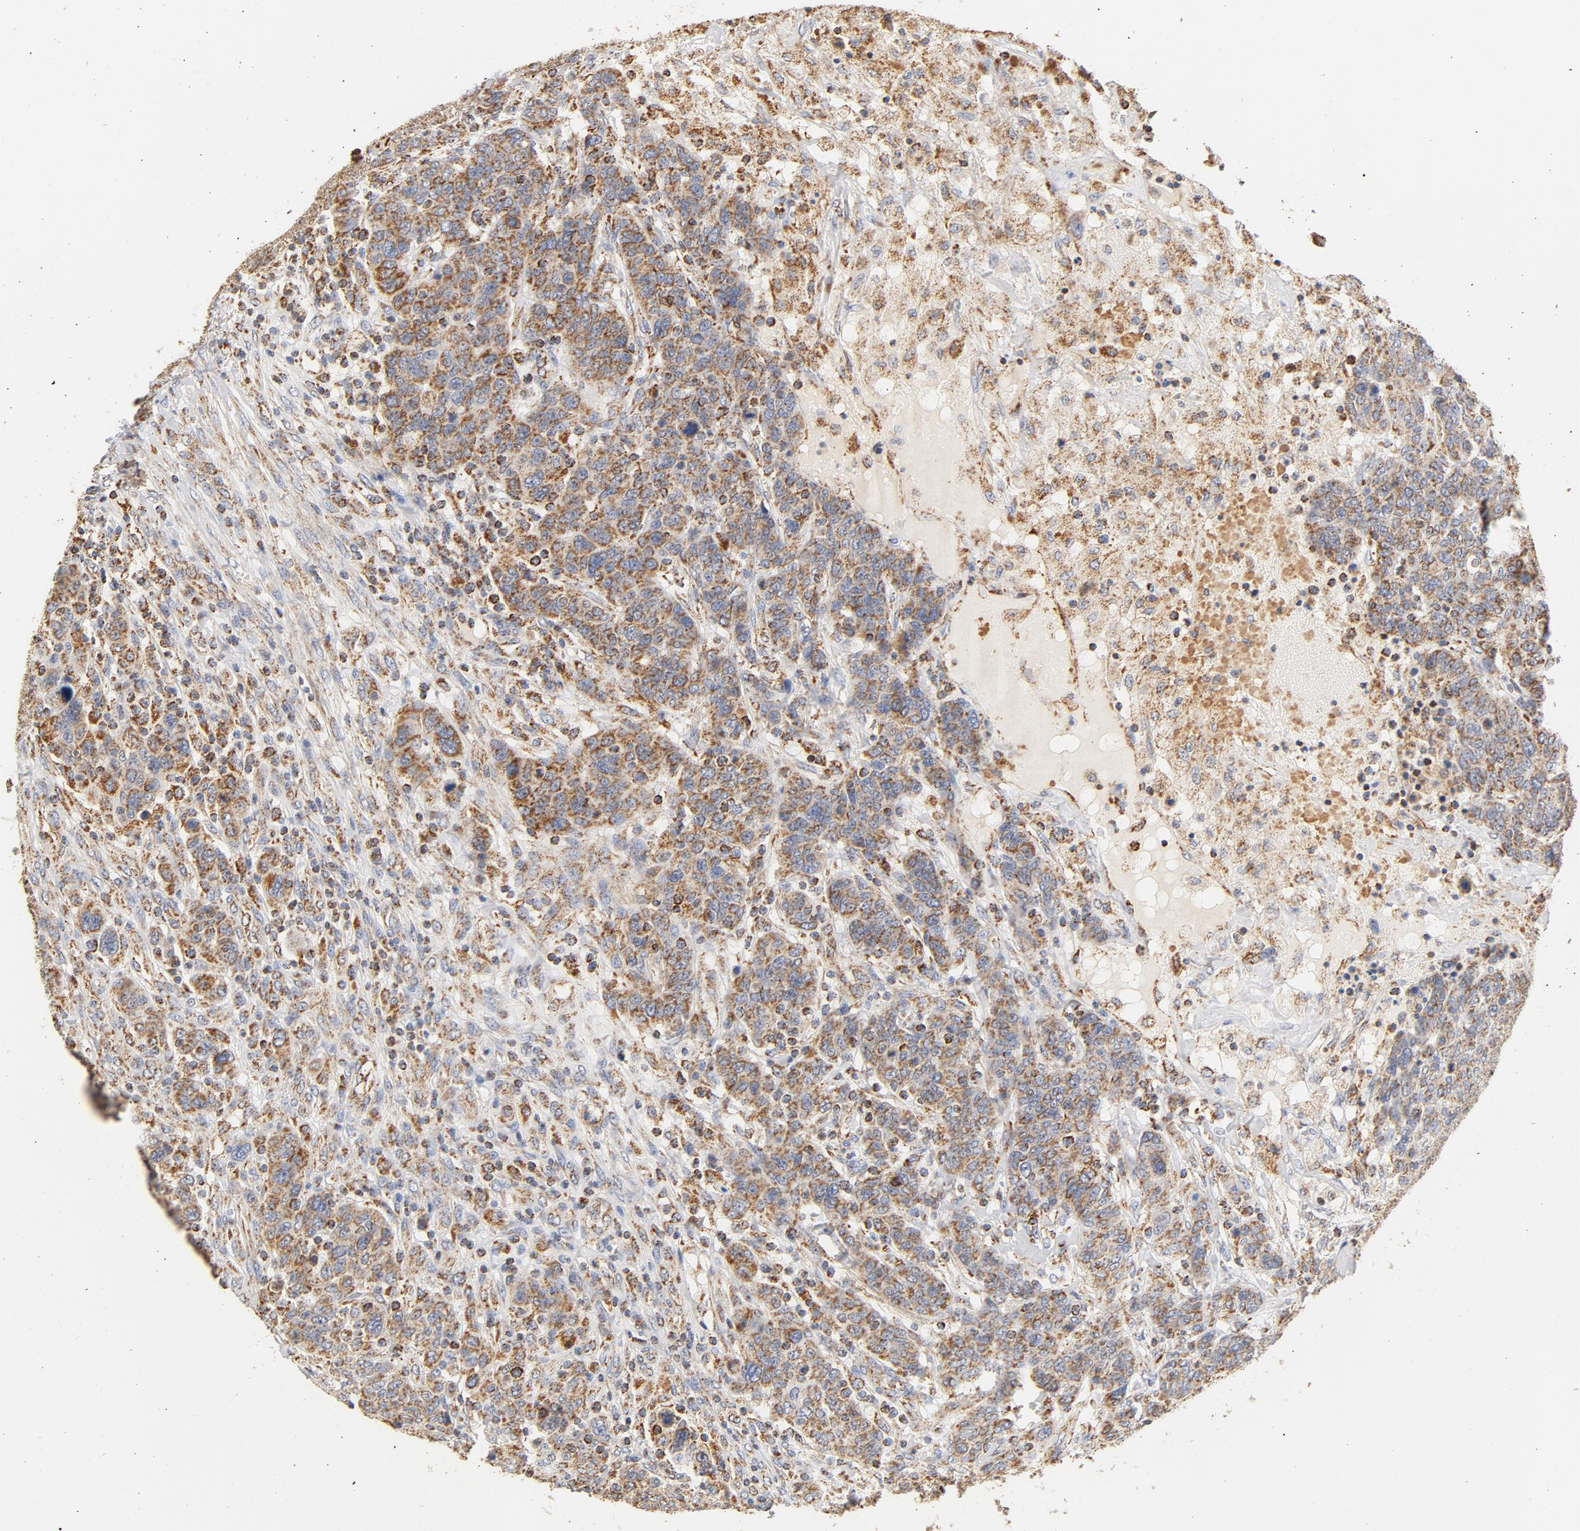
{"staining": {"intensity": "moderate", "quantity": ">75%", "location": "cytoplasmic/membranous"}, "tissue": "breast cancer", "cell_type": "Tumor cells", "image_type": "cancer", "snomed": [{"axis": "morphology", "description": "Duct carcinoma"}, {"axis": "topography", "description": "Breast"}], "caption": "Brown immunohistochemical staining in breast cancer demonstrates moderate cytoplasmic/membranous positivity in about >75% of tumor cells.", "gene": "COX4I1", "patient": {"sex": "female", "age": 37}}